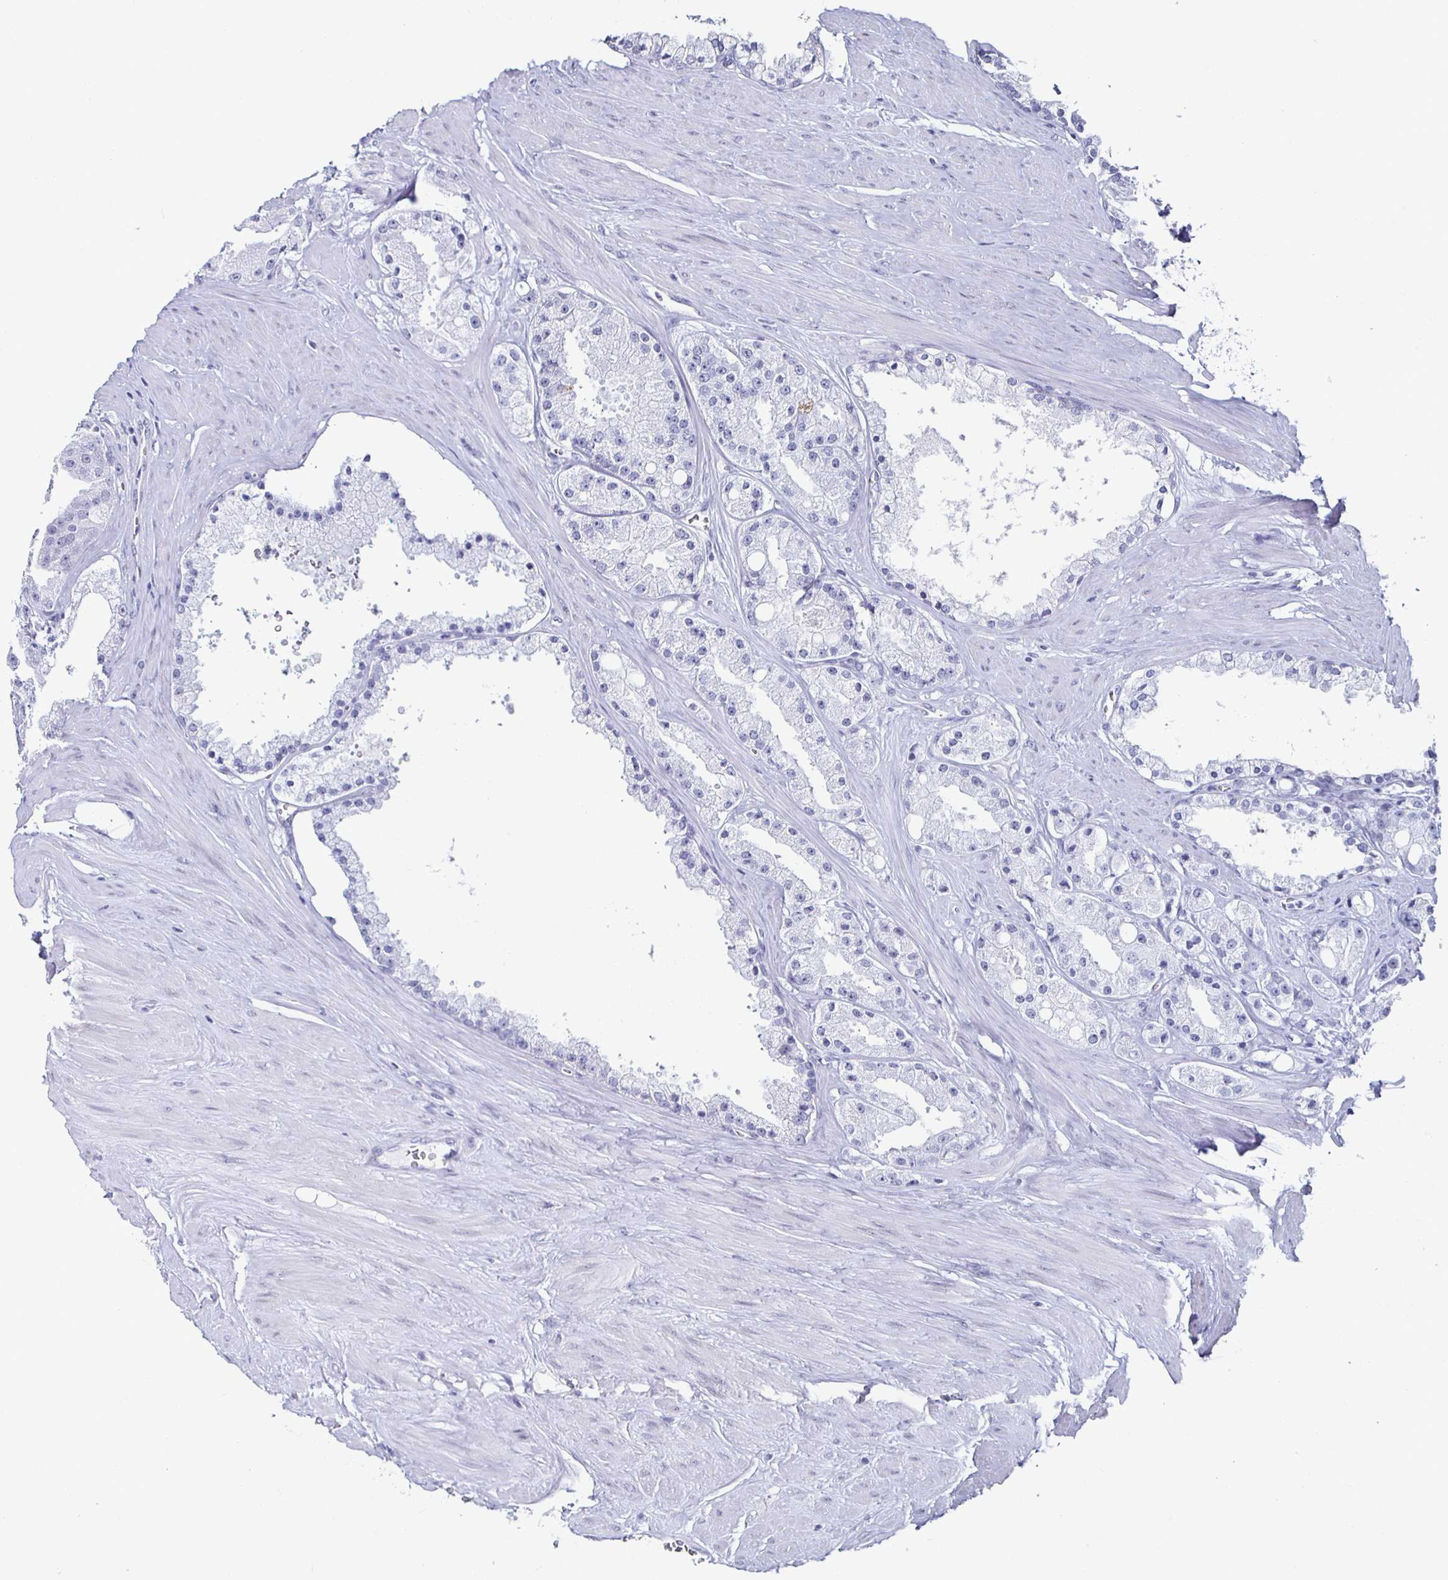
{"staining": {"intensity": "negative", "quantity": "none", "location": "none"}, "tissue": "prostate cancer", "cell_type": "Tumor cells", "image_type": "cancer", "snomed": [{"axis": "morphology", "description": "Adenocarcinoma, High grade"}, {"axis": "topography", "description": "Prostate"}], "caption": "A photomicrograph of prostate cancer (adenocarcinoma (high-grade)) stained for a protein shows no brown staining in tumor cells.", "gene": "KRT4", "patient": {"sex": "male", "age": 66}}